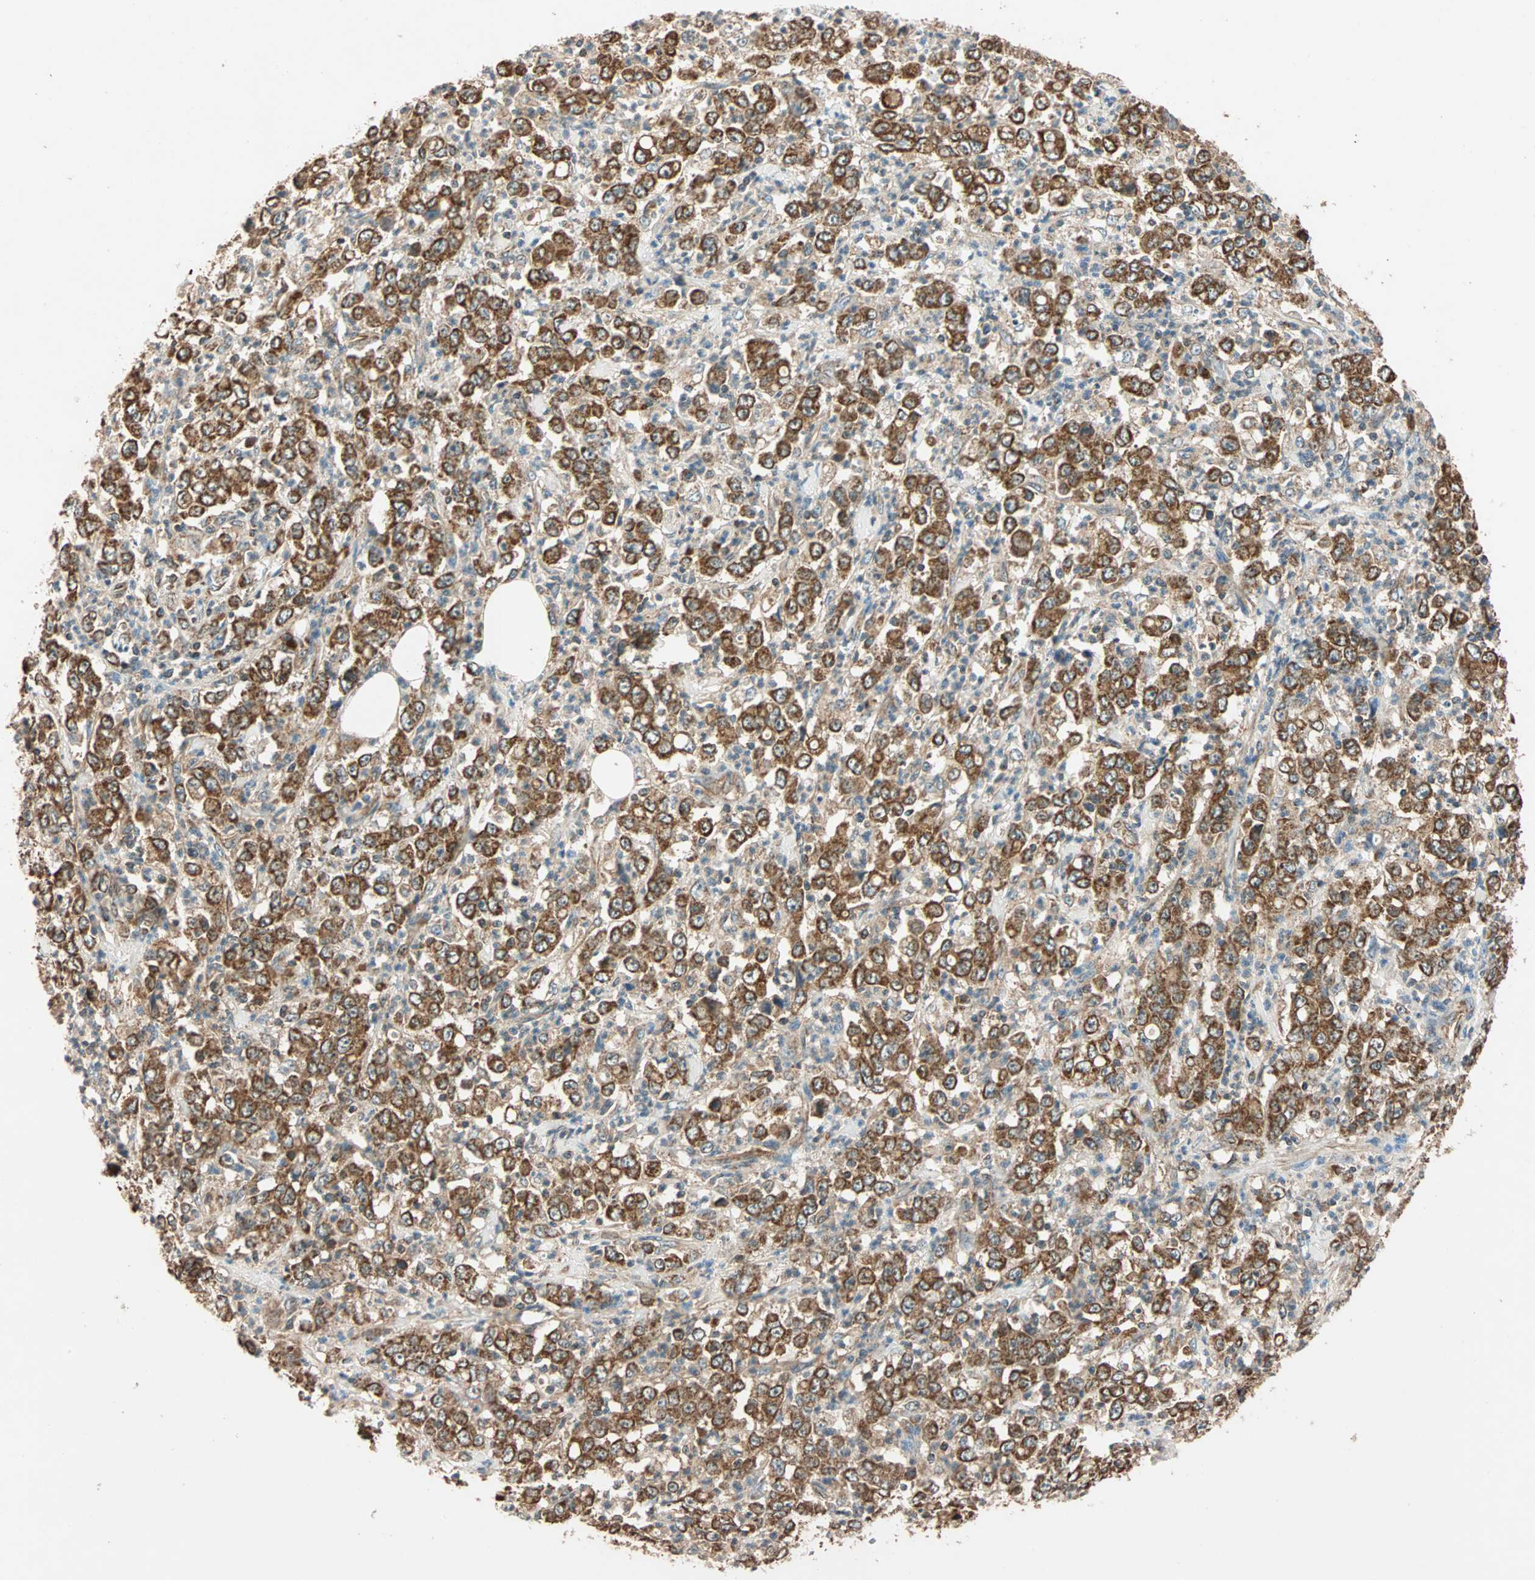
{"staining": {"intensity": "strong", "quantity": ">75%", "location": "cytoplasmic/membranous"}, "tissue": "stomach cancer", "cell_type": "Tumor cells", "image_type": "cancer", "snomed": [{"axis": "morphology", "description": "Adenocarcinoma, NOS"}, {"axis": "topography", "description": "Stomach, lower"}], "caption": "Protein expression analysis of stomach cancer reveals strong cytoplasmic/membranous positivity in about >75% of tumor cells.", "gene": "MAPK1", "patient": {"sex": "female", "age": 71}}